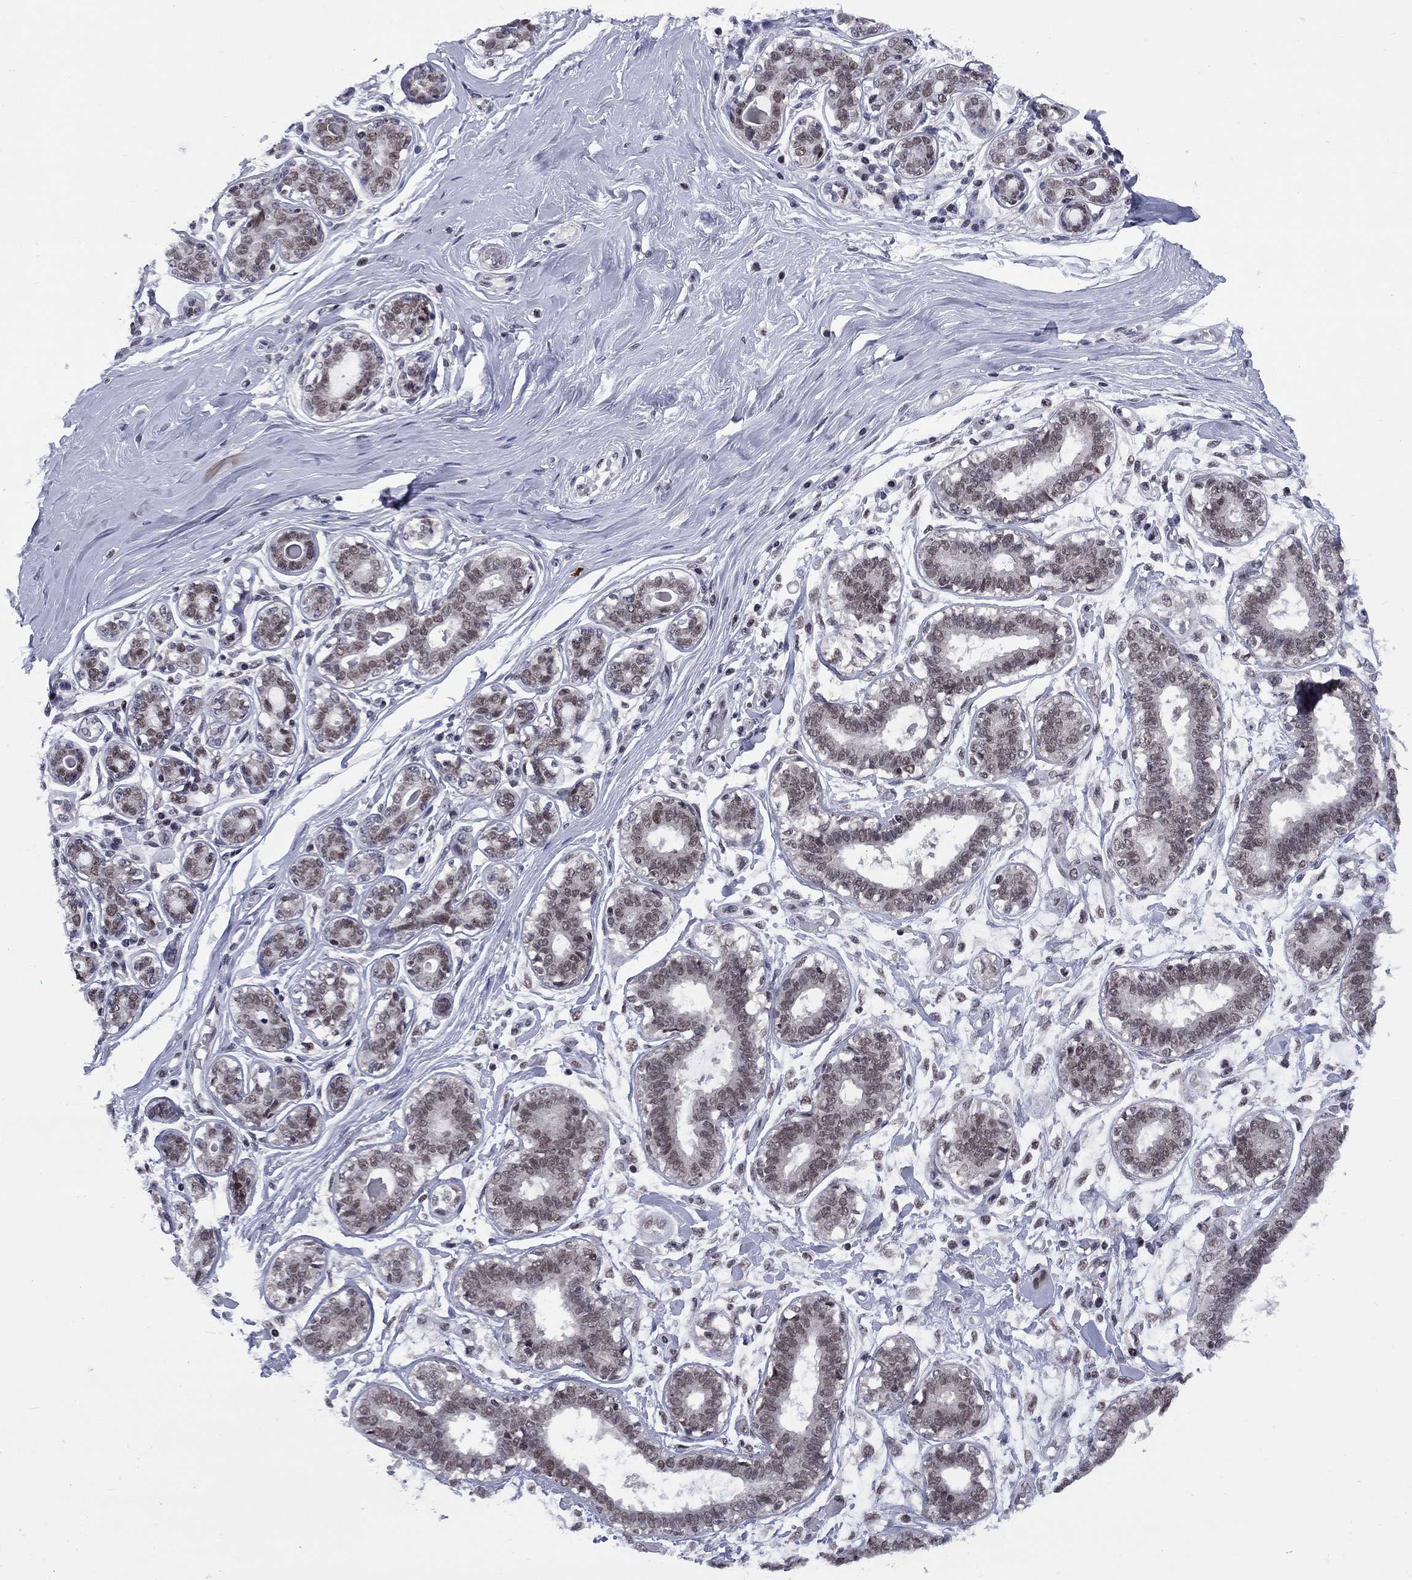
{"staining": {"intensity": "negative", "quantity": "none", "location": "none"}, "tissue": "breast", "cell_type": "Adipocytes", "image_type": "normal", "snomed": [{"axis": "morphology", "description": "Normal tissue, NOS"}, {"axis": "topography", "description": "Skin"}, {"axis": "topography", "description": "Breast"}], "caption": "IHC photomicrograph of unremarkable breast stained for a protein (brown), which reveals no expression in adipocytes. Nuclei are stained in blue.", "gene": "TAF9", "patient": {"sex": "female", "age": 43}}